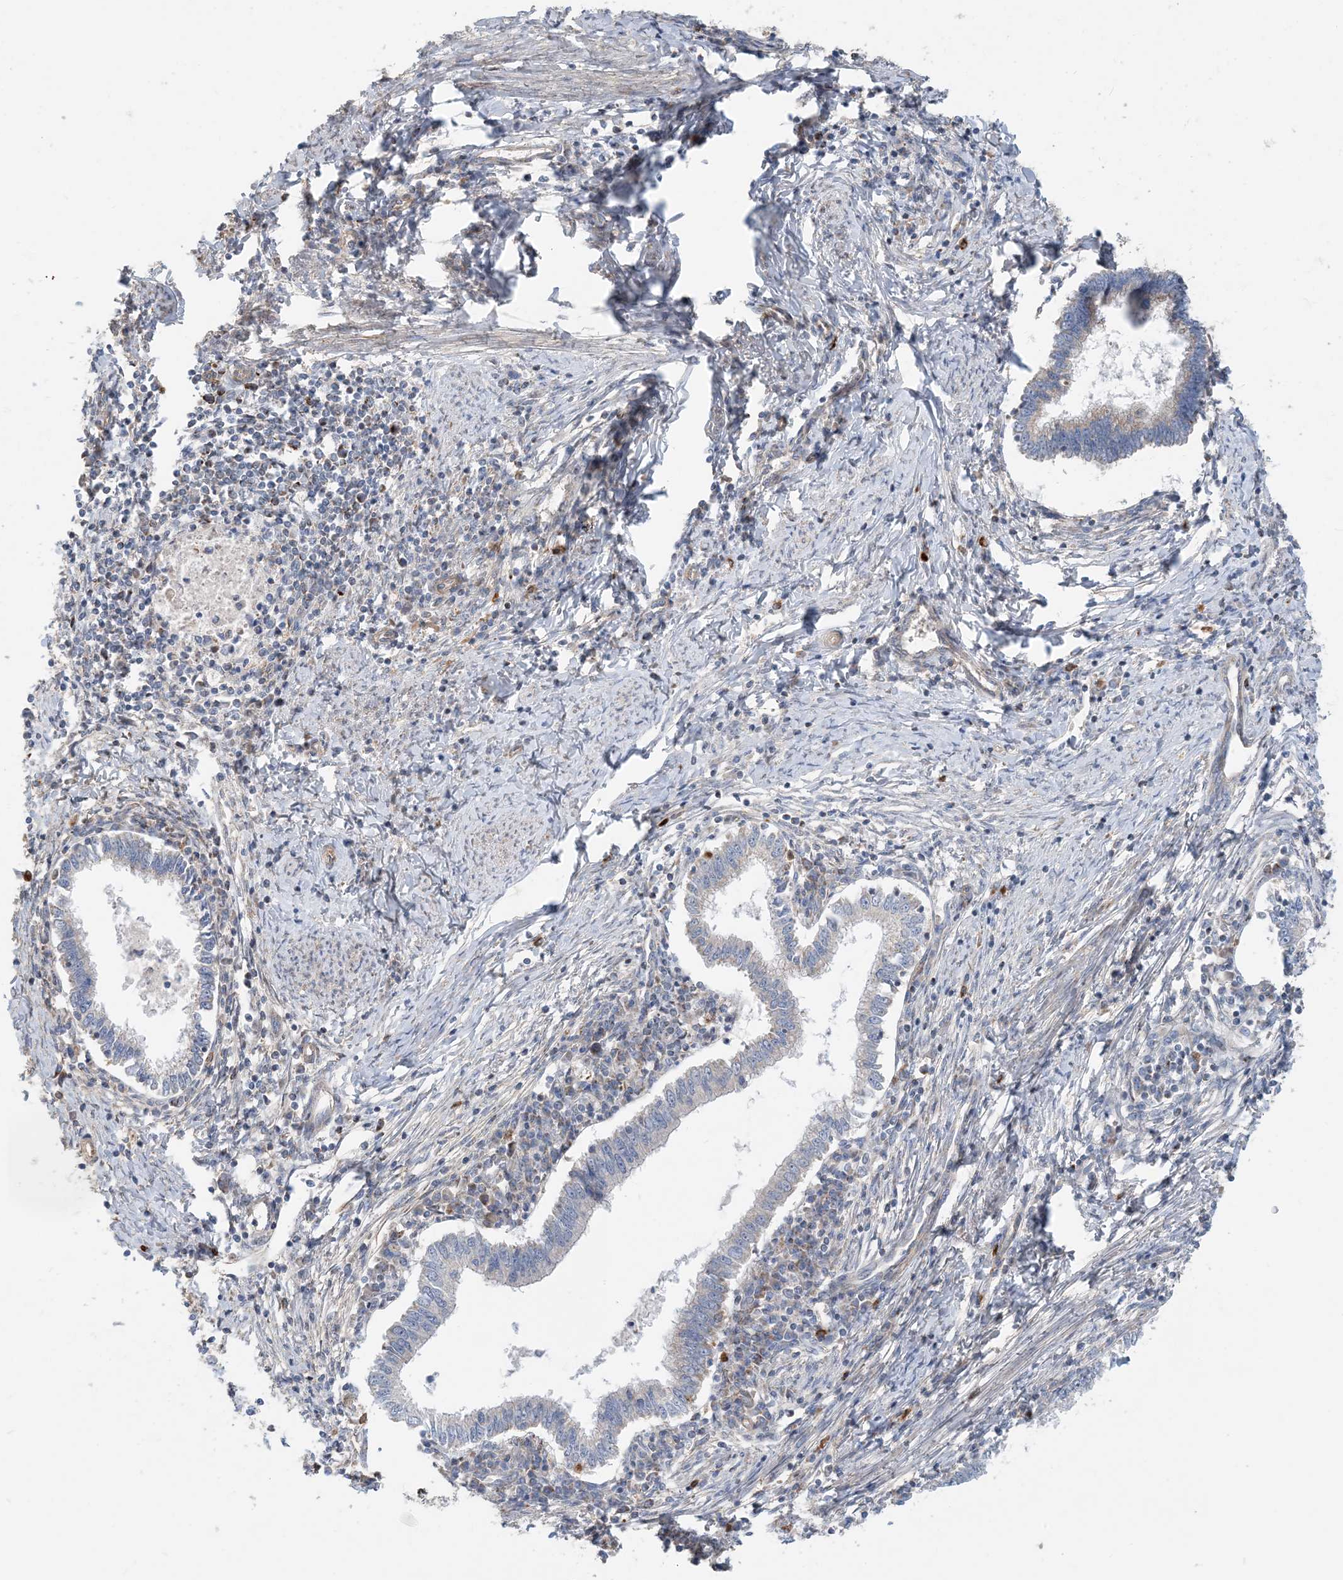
{"staining": {"intensity": "negative", "quantity": "none", "location": "none"}, "tissue": "cervical cancer", "cell_type": "Tumor cells", "image_type": "cancer", "snomed": [{"axis": "morphology", "description": "Adenocarcinoma, NOS"}, {"axis": "topography", "description": "Cervix"}], "caption": "Cervical cancer (adenocarcinoma) was stained to show a protein in brown. There is no significant positivity in tumor cells.", "gene": "PCDHGA1", "patient": {"sex": "female", "age": 36}}